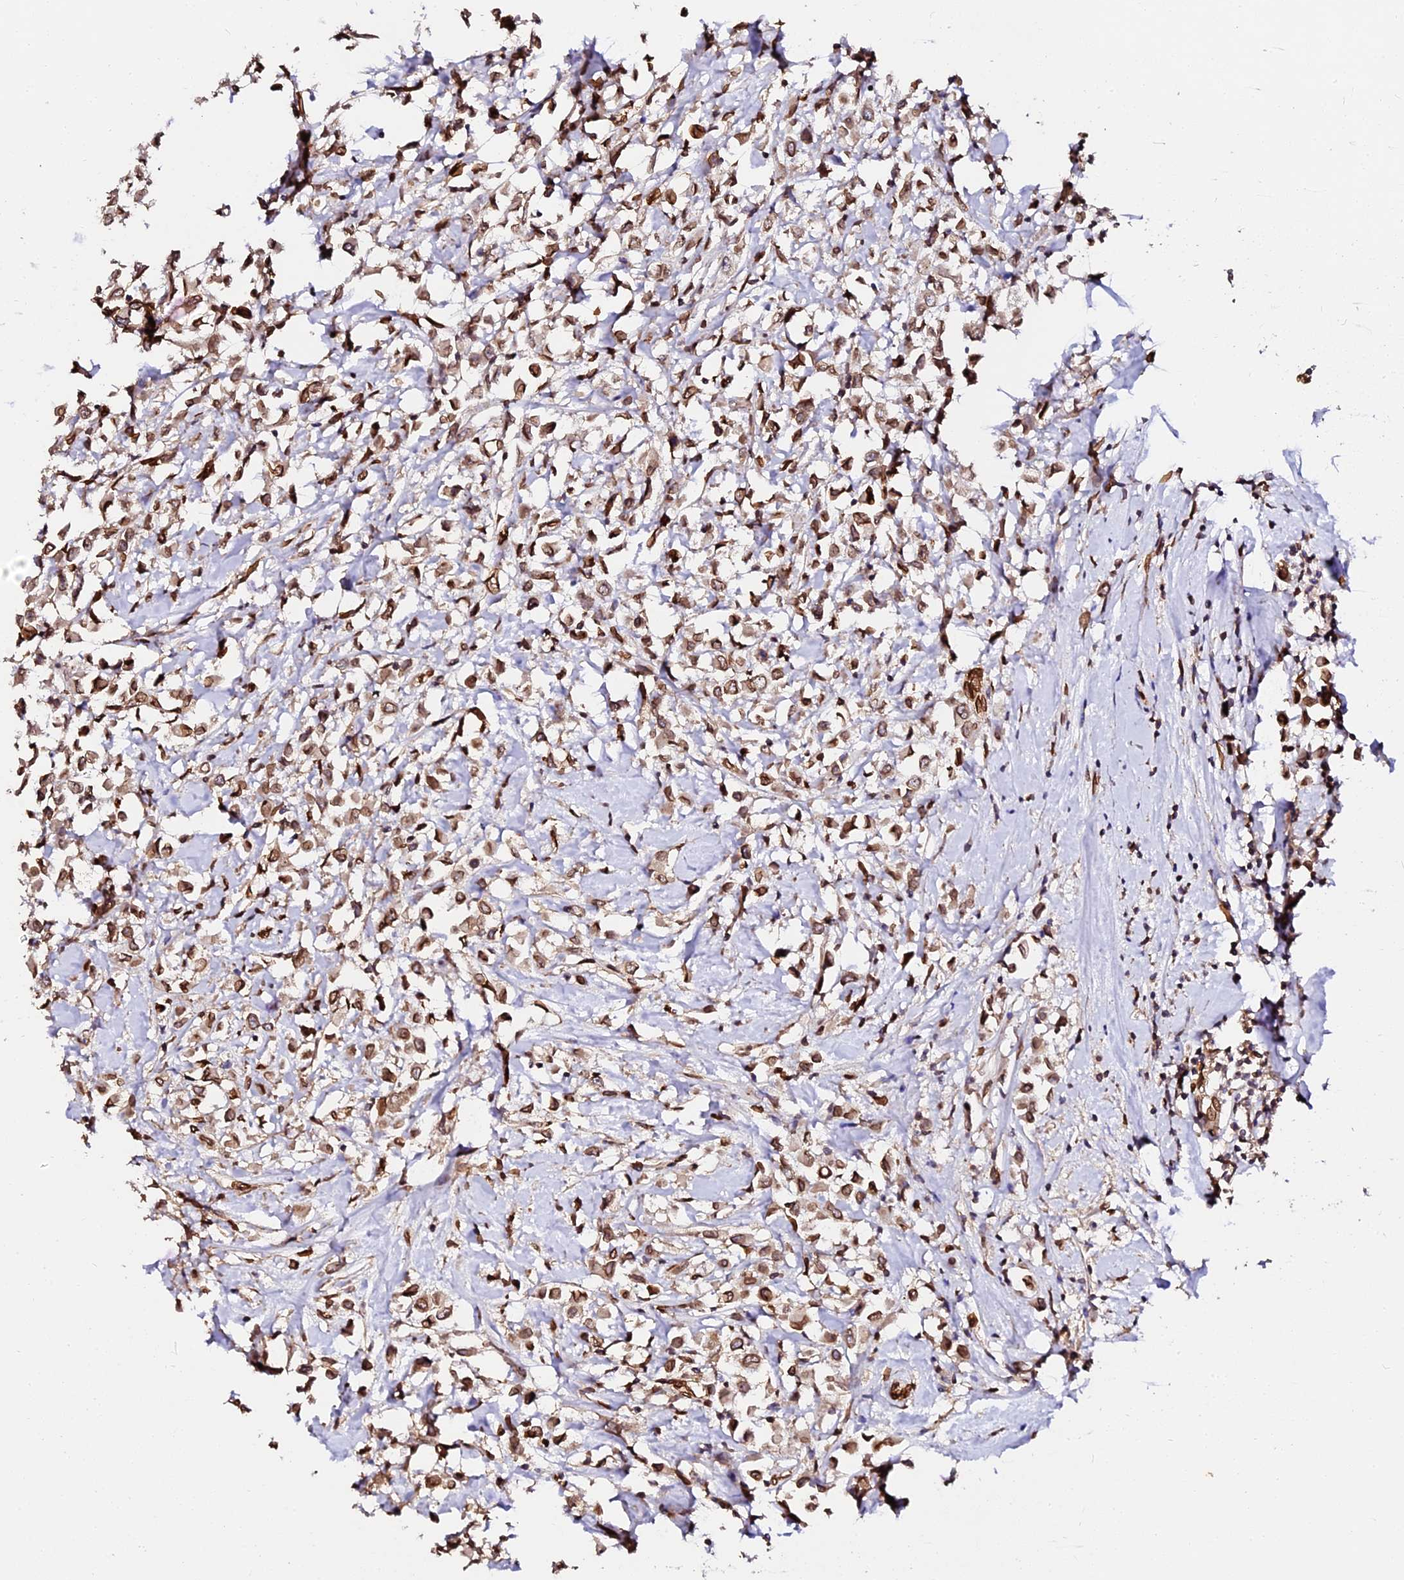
{"staining": {"intensity": "strong", "quantity": ">75%", "location": "cytoplasmic/membranous,nuclear"}, "tissue": "breast cancer", "cell_type": "Tumor cells", "image_type": "cancer", "snomed": [{"axis": "morphology", "description": "Duct carcinoma"}, {"axis": "topography", "description": "Breast"}], "caption": "Infiltrating ductal carcinoma (breast) stained with immunohistochemistry (IHC) displays strong cytoplasmic/membranous and nuclear staining in about >75% of tumor cells. The protein of interest is shown in brown color, while the nuclei are stained blue.", "gene": "ANAPC5", "patient": {"sex": "female", "age": 87}}